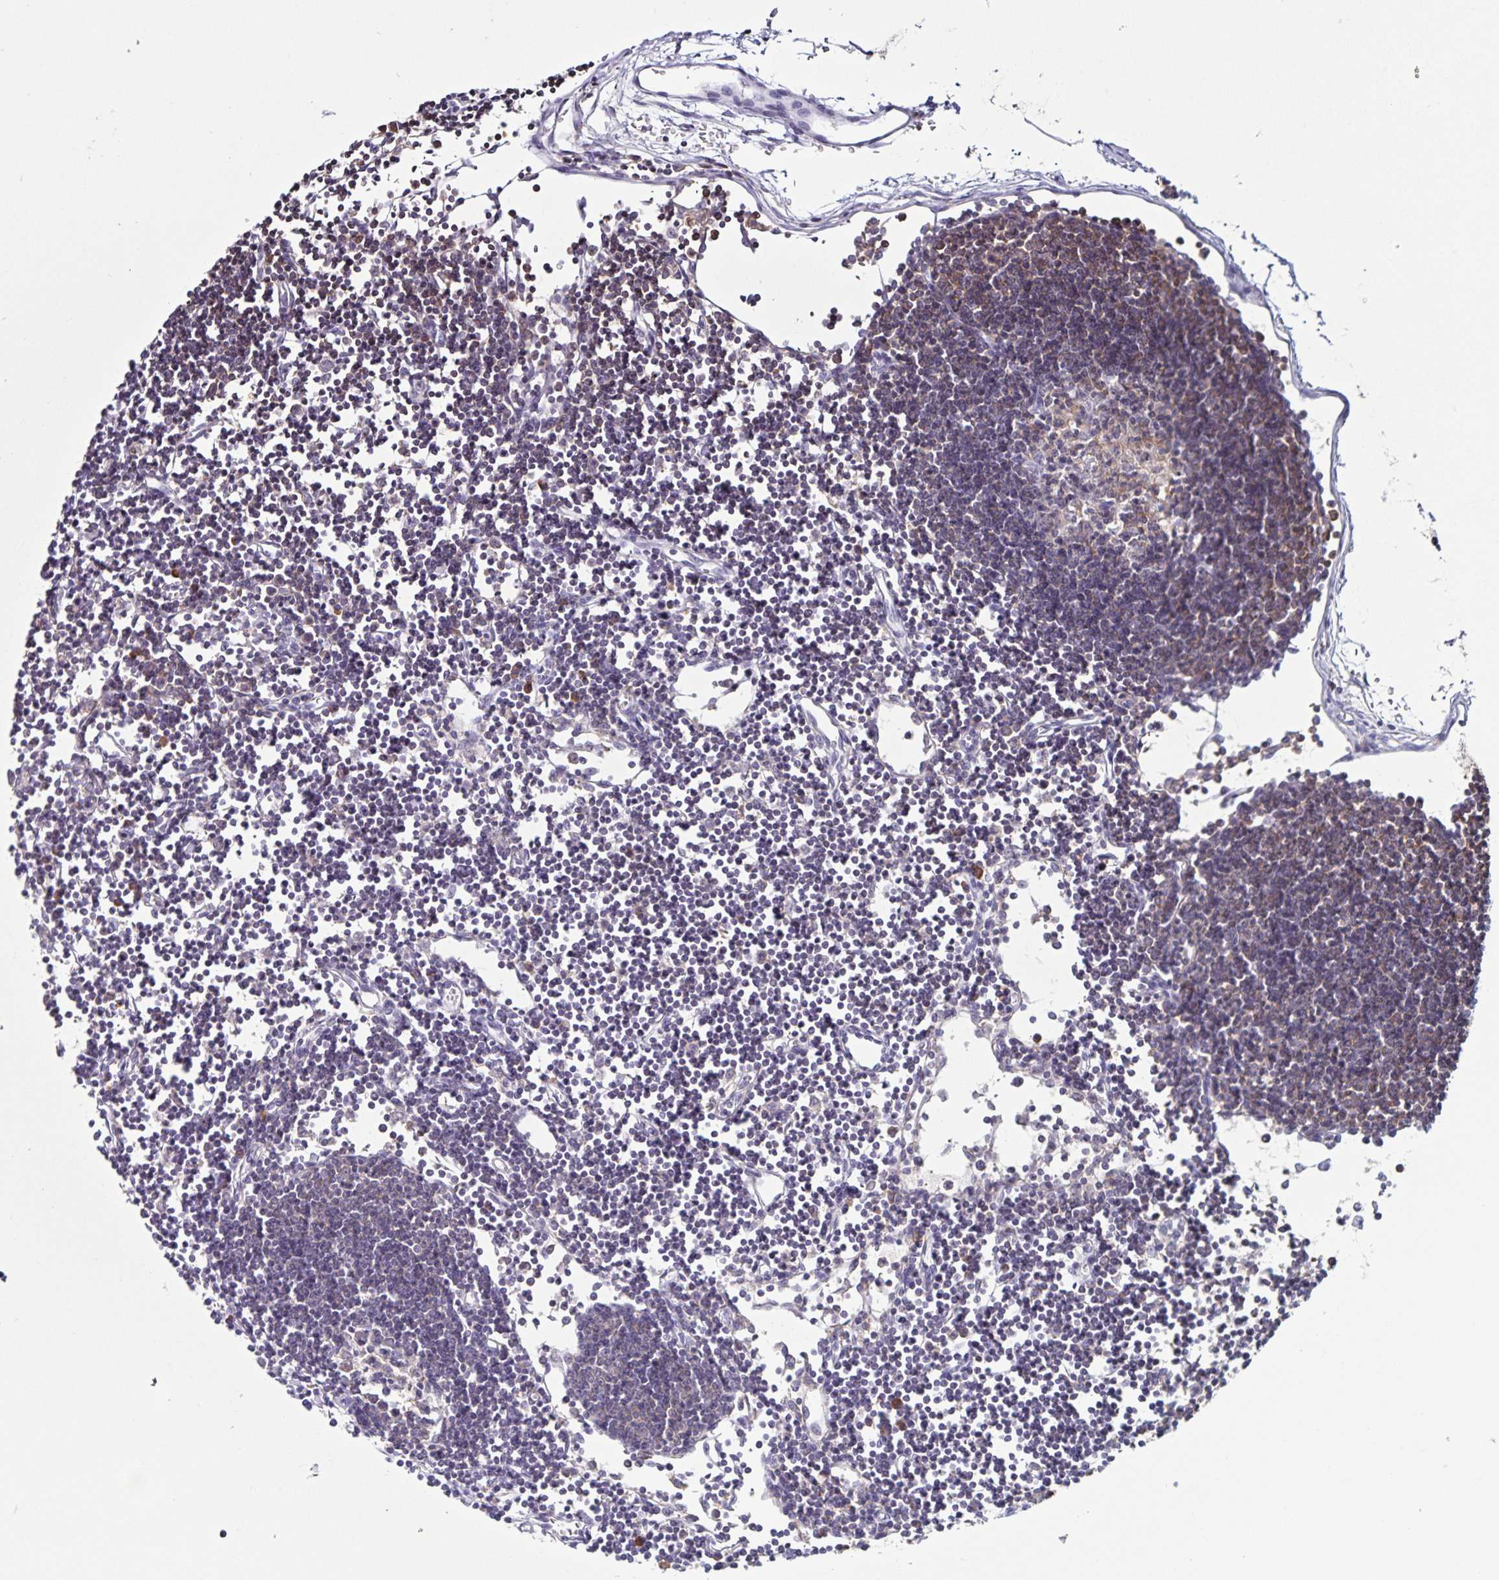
{"staining": {"intensity": "negative", "quantity": "none", "location": "none"}, "tissue": "lymph node", "cell_type": "Germinal center cells", "image_type": "normal", "snomed": [{"axis": "morphology", "description": "Normal tissue, NOS"}, {"axis": "topography", "description": "Lymph node"}], "caption": "IHC of normal human lymph node exhibits no staining in germinal center cells. (Stains: DAB (3,3'-diaminobenzidine) immunohistochemistry with hematoxylin counter stain, Microscopy: brightfield microscopy at high magnification).", "gene": "STPG4", "patient": {"sex": "female", "age": 65}}